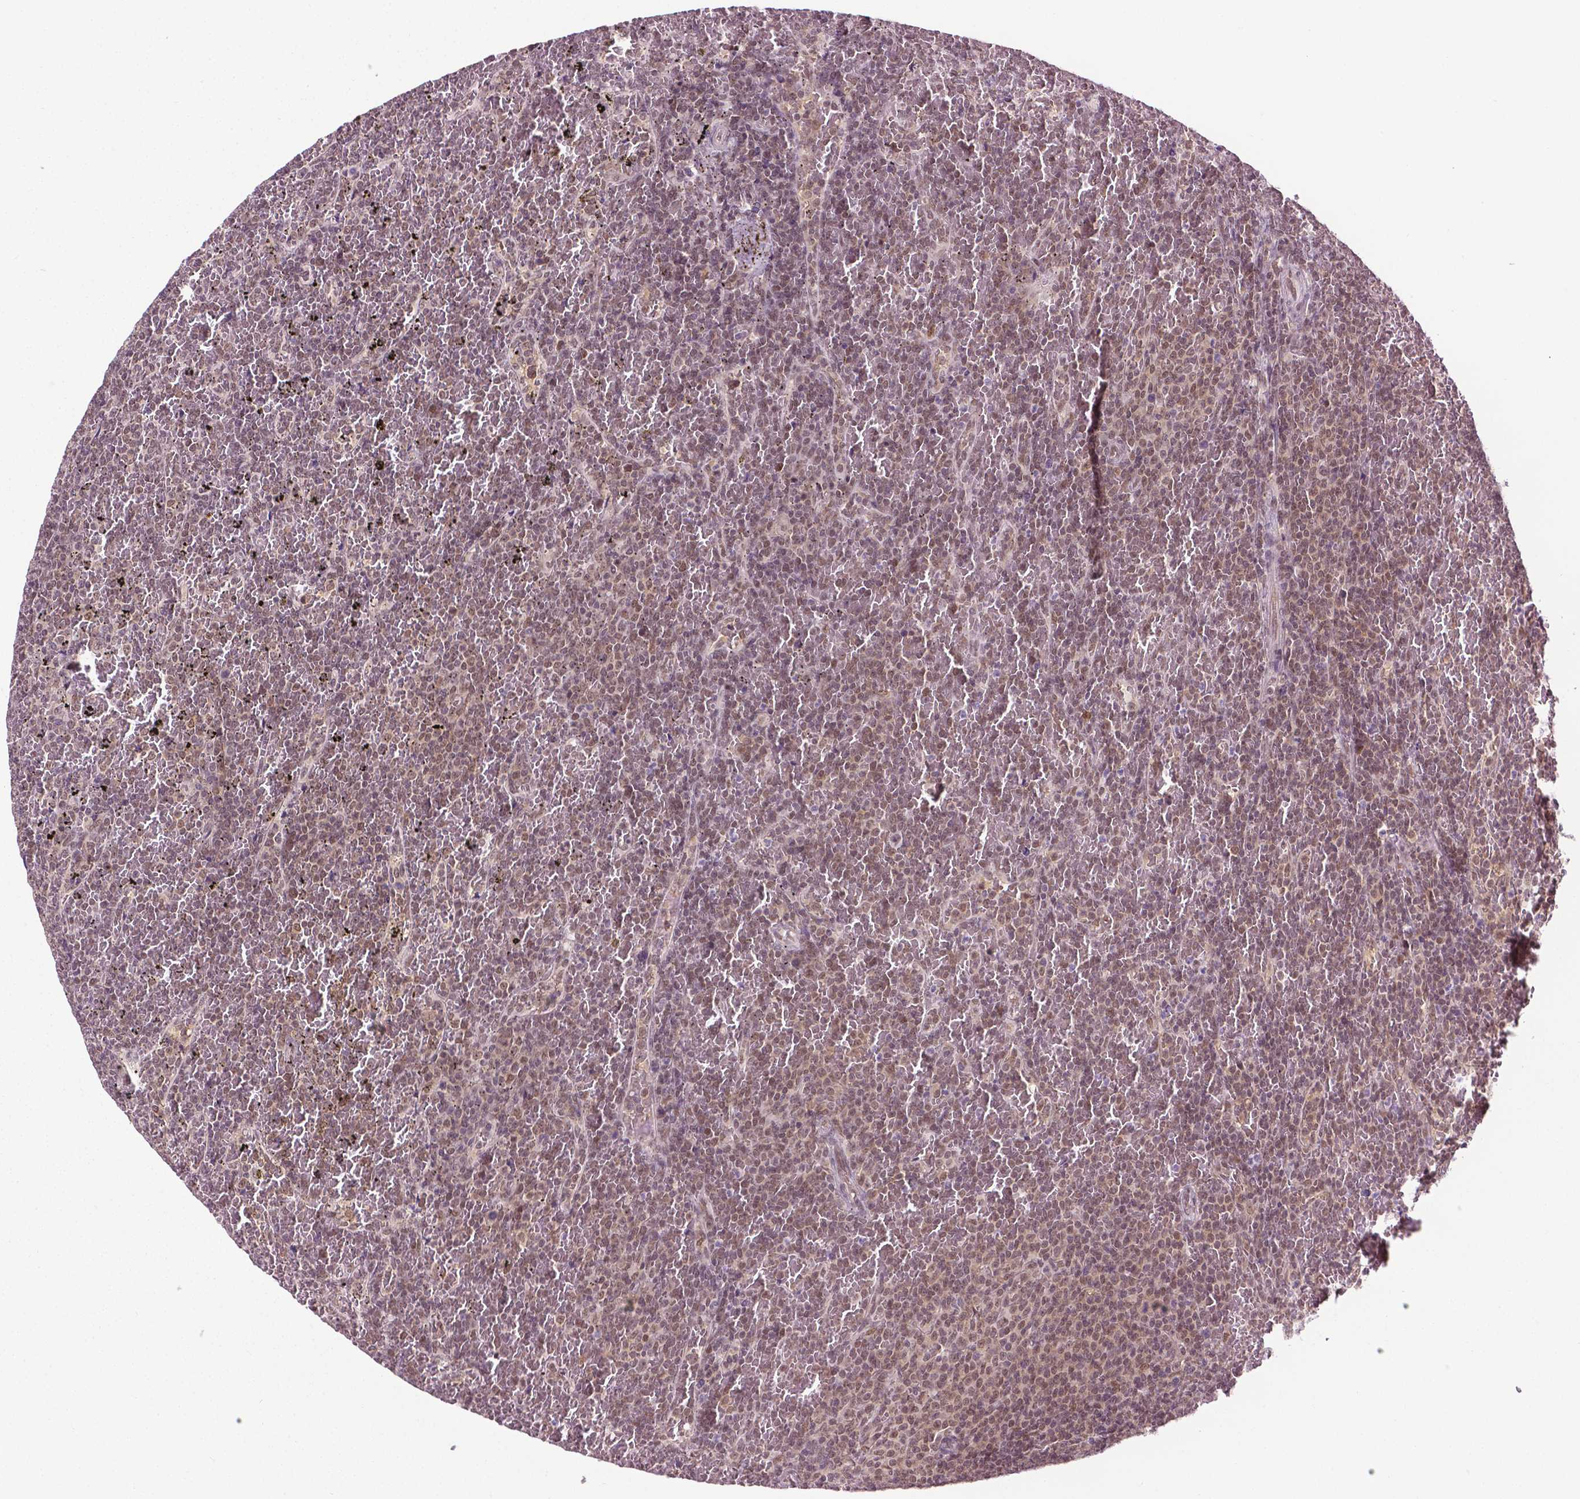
{"staining": {"intensity": "moderate", "quantity": "25%-75%", "location": "nuclear"}, "tissue": "lymphoma", "cell_type": "Tumor cells", "image_type": "cancer", "snomed": [{"axis": "morphology", "description": "Malignant lymphoma, non-Hodgkin's type, Low grade"}, {"axis": "topography", "description": "Spleen"}], "caption": "A brown stain labels moderate nuclear staining of a protein in human malignant lymphoma, non-Hodgkin's type (low-grade) tumor cells.", "gene": "UBQLN4", "patient": {"sex": "female", "age": 77}}